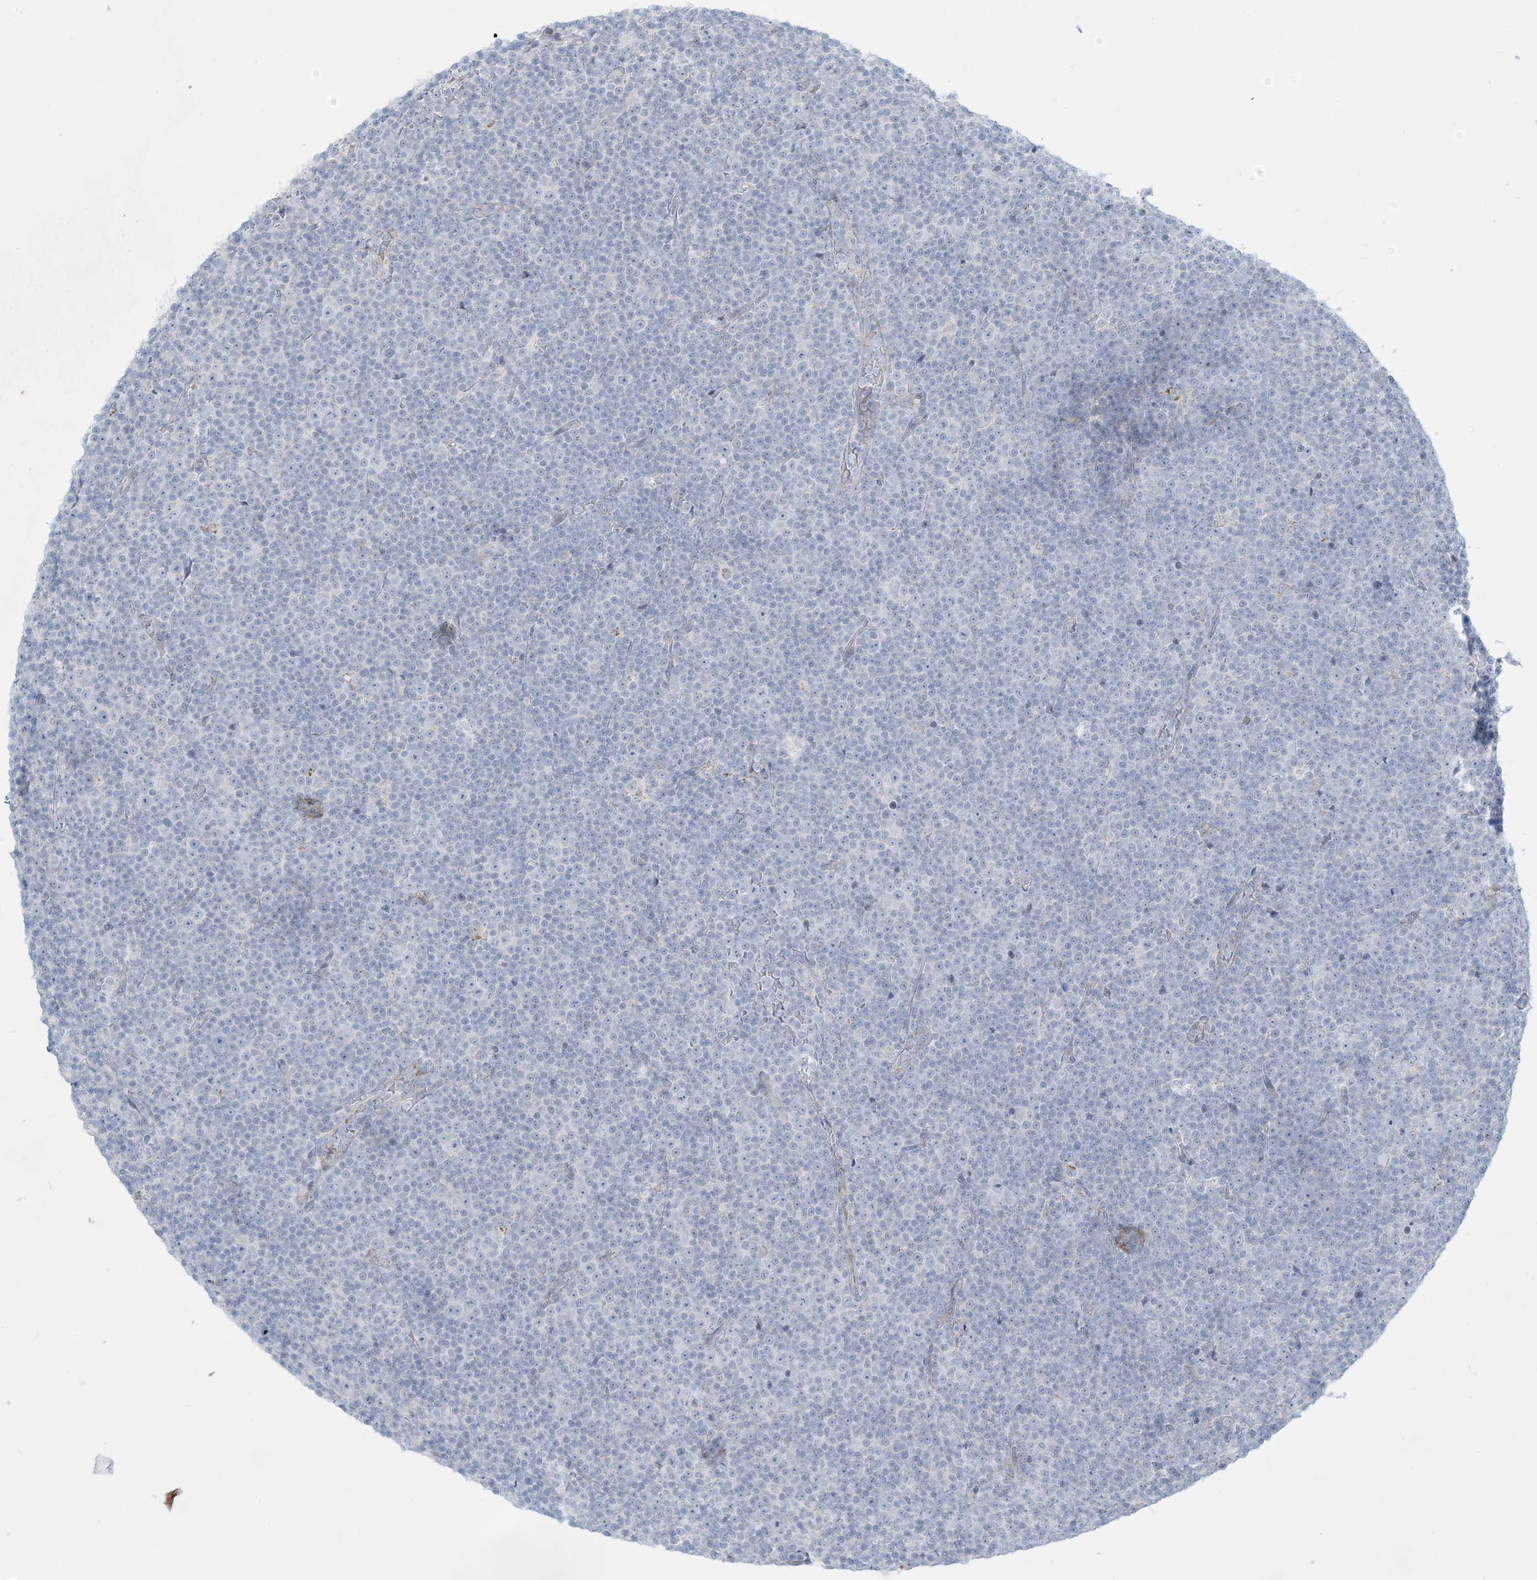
{"staining": {"intensity": "negative", "quantity": "none", "location": "none"}, "tissue": "lymphoma", "cell_type": "Tumor cells", "image_type": "cancer", "snomed": [{"axis": "morphology", "description": "Malignant lymphoma, non-Hodgkin's type, Low grade"}, {"axis": "topography", "description": "Lymph node"}], "caption": "The micrograph demonstrates no significant staining in tumor cells of low-grade malignant lymphoma, non-Hodgkin's type.", "gene": "ZDHHC4", "patient": {"sex": "female", "age": 67}}